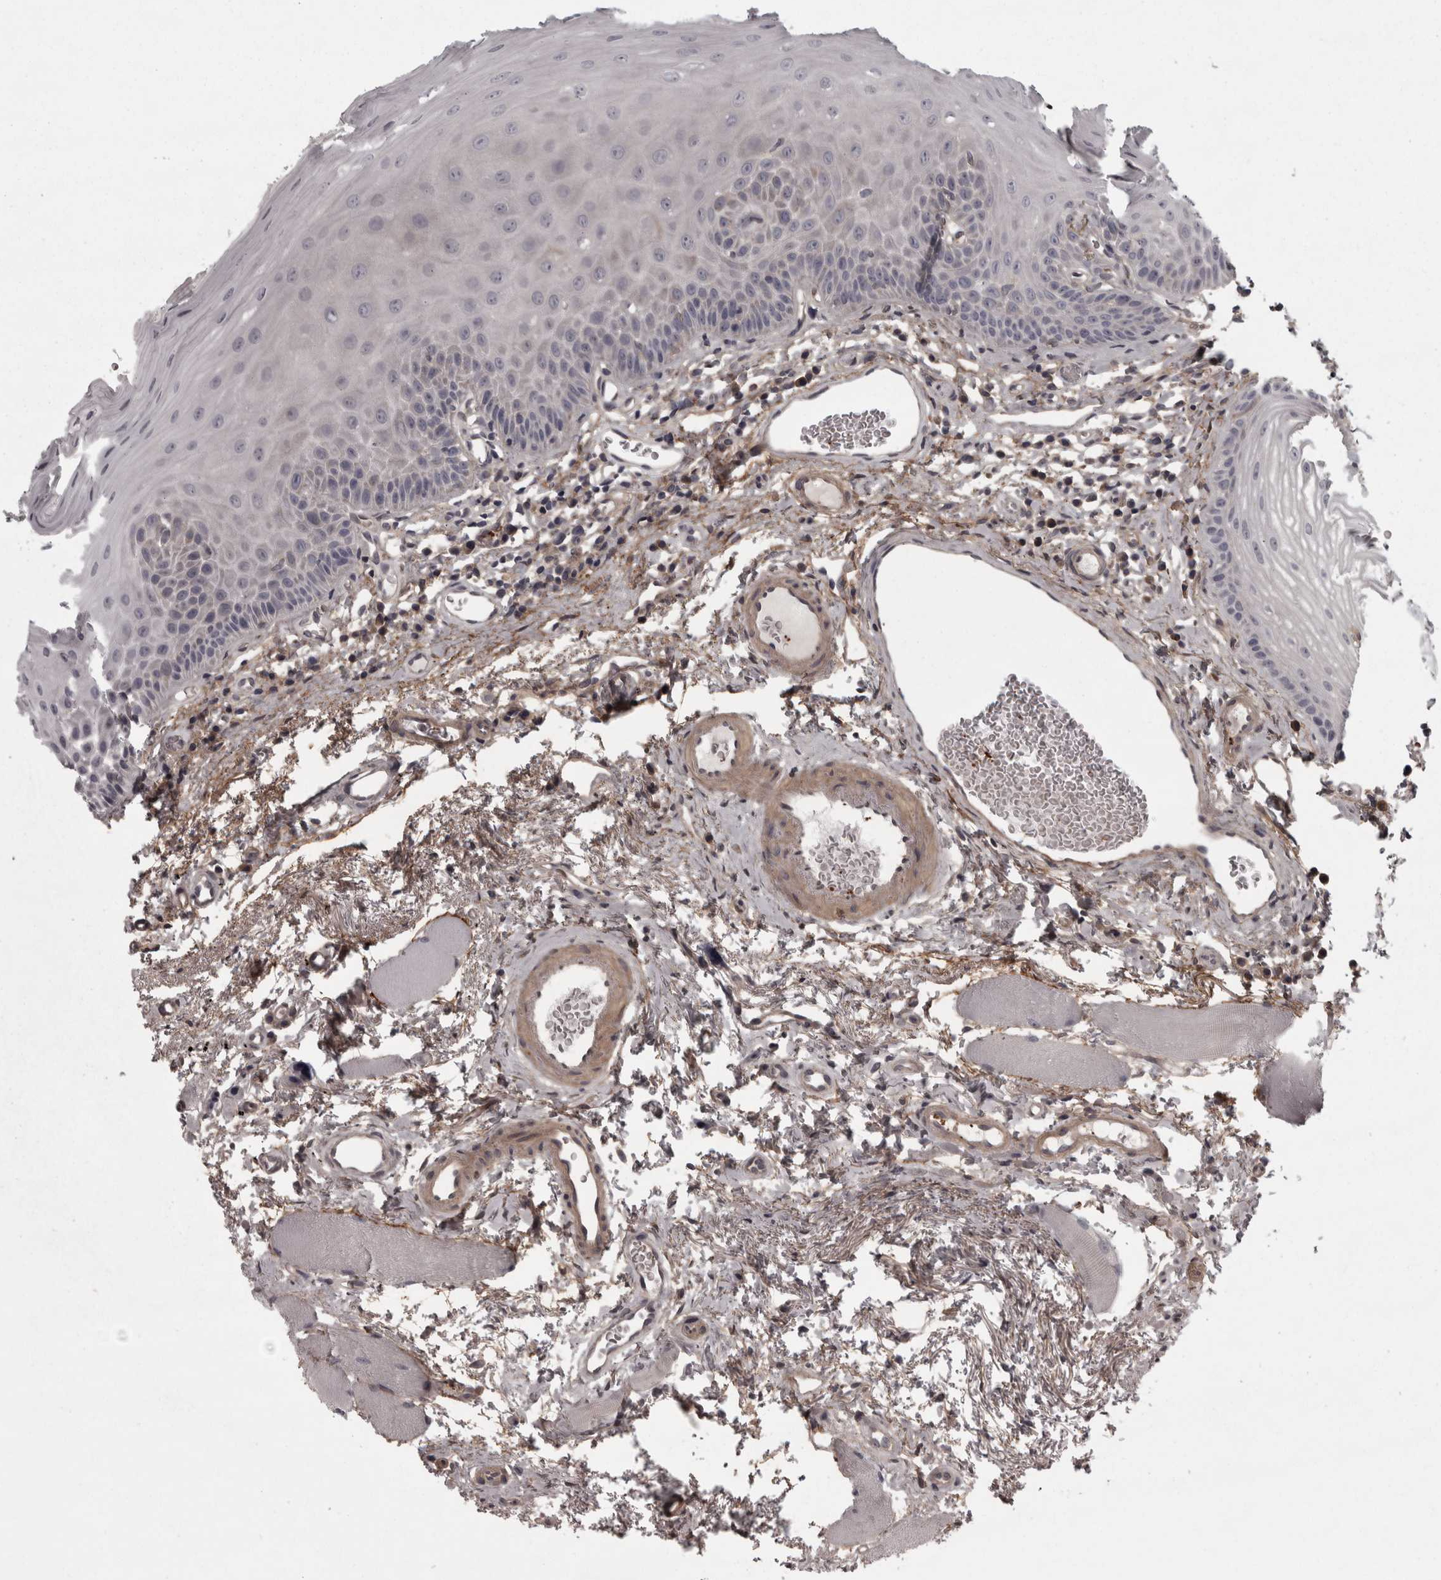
{"staining": {"intensity": "negative", "quantity": "none", "location": "none"}, "tissue": "oral mucosa", "cell_type": "Squamous epithelial cells", "image_type": "normal", "snomed": [{"axis": "morphology", "description": "Normal tissue, NOS"}, {"axis": "topography", "description": "Skeletal muscle"}, {"axis": "topography", "description": "Oral tissue"}, {"axis": "topography", "description": "Peripheral nerve tissue"}], "caption": "This is a image of immunohistochemistry staining of benign oral mucosa, which shows no staining in squamous epithelial cells. (Stains: DAB IHC with hematoxylin counter stain, Microscopy: brightfield microscopy at high magnification).", "gene": "RSU1", "patient": {"sex": "female", "age": 84}}